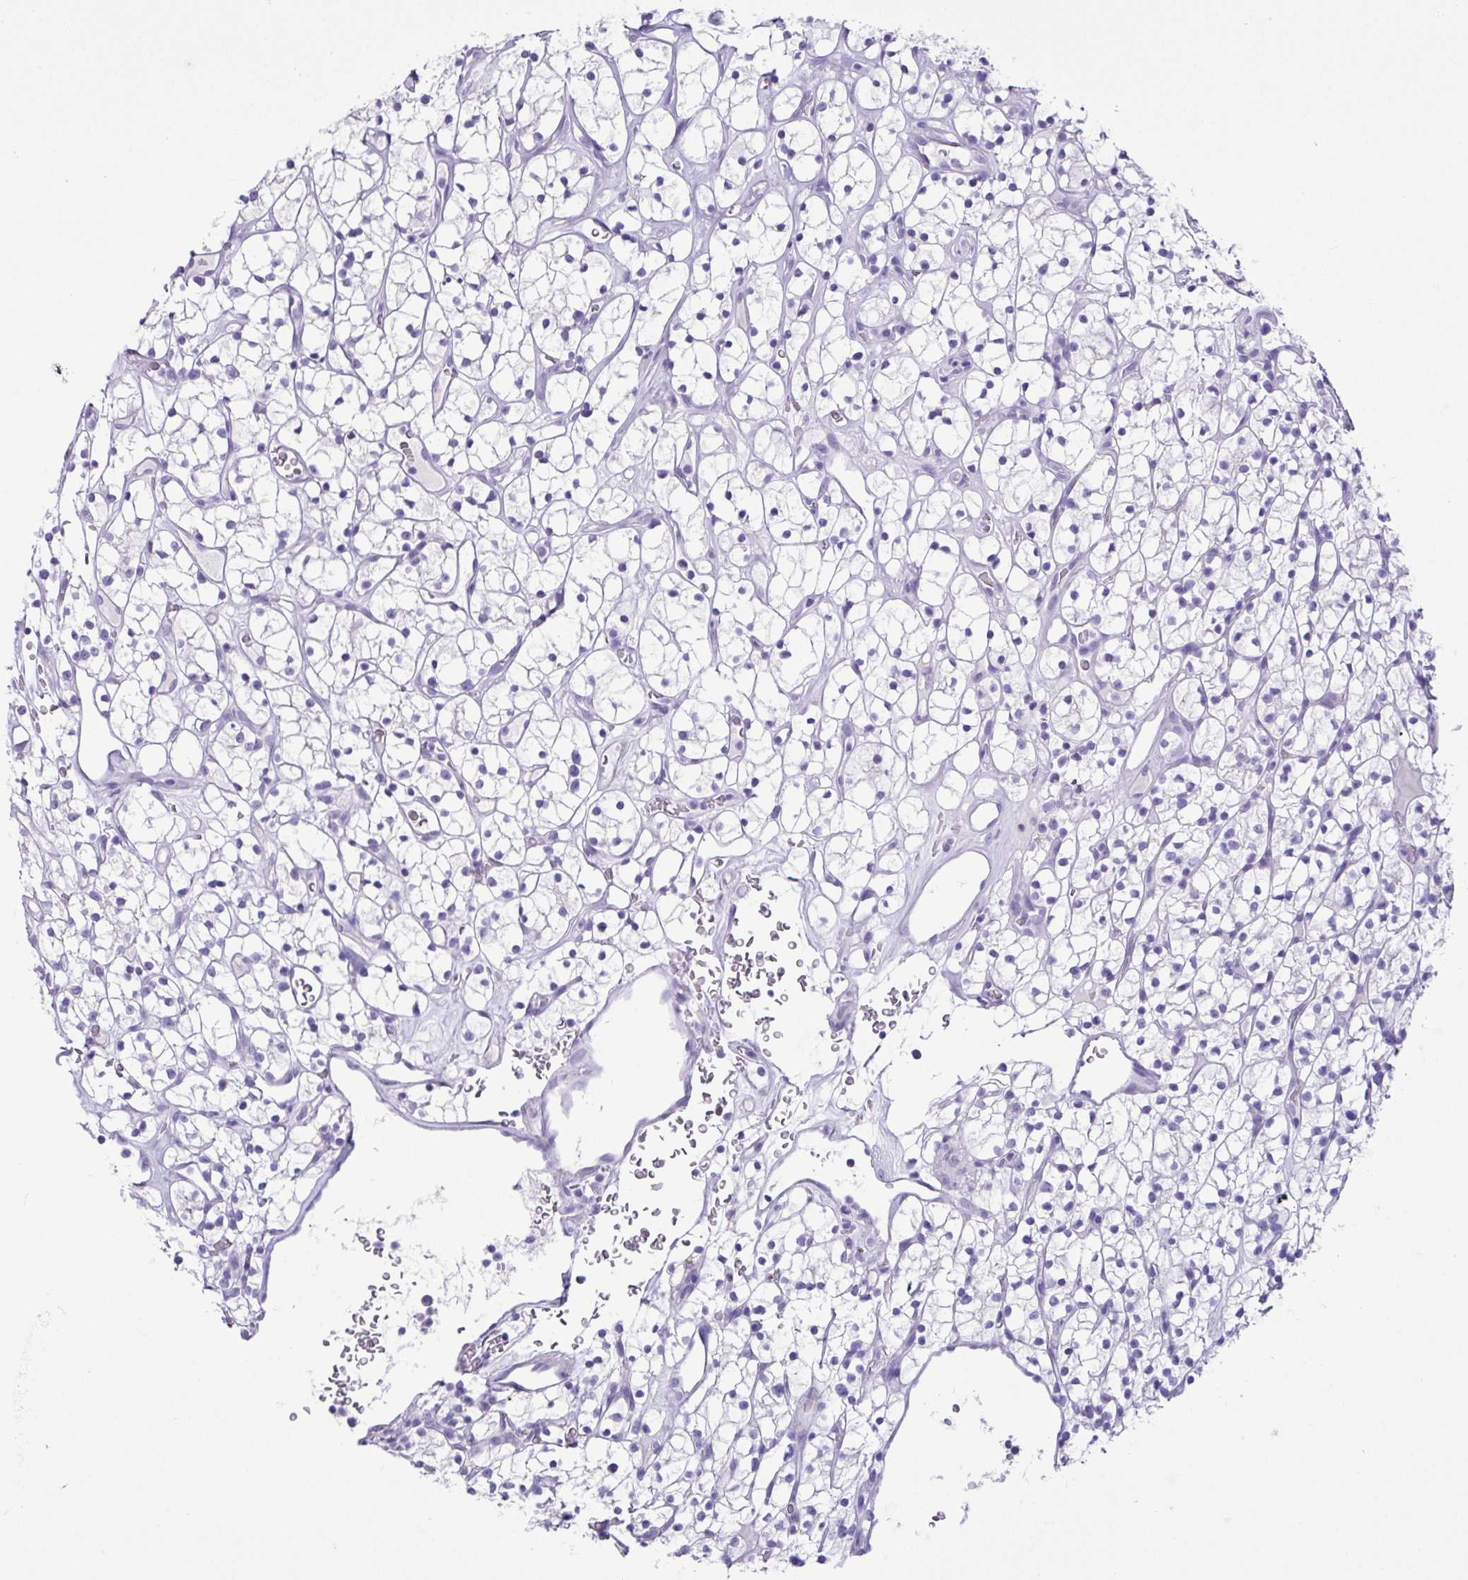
{"staining": {"intensity": "negative", "quantity": "none", "location": "none"}, "tissue": "renal cancer", "cell_type": "Tumor cells", "image_type": "cancer", "snomed": [{"axis": "morphology", "description": "Adenocarcinoma, NOS"}, {"axis": "topography", "description": "Kidney"}], "caption": "Immunohistochemical staining of human adenocarcinoma (renal) reveals no significant expression in tumor cells.", "gene": "LGALS4", "patient": {"sex": "female", "age": 64}}